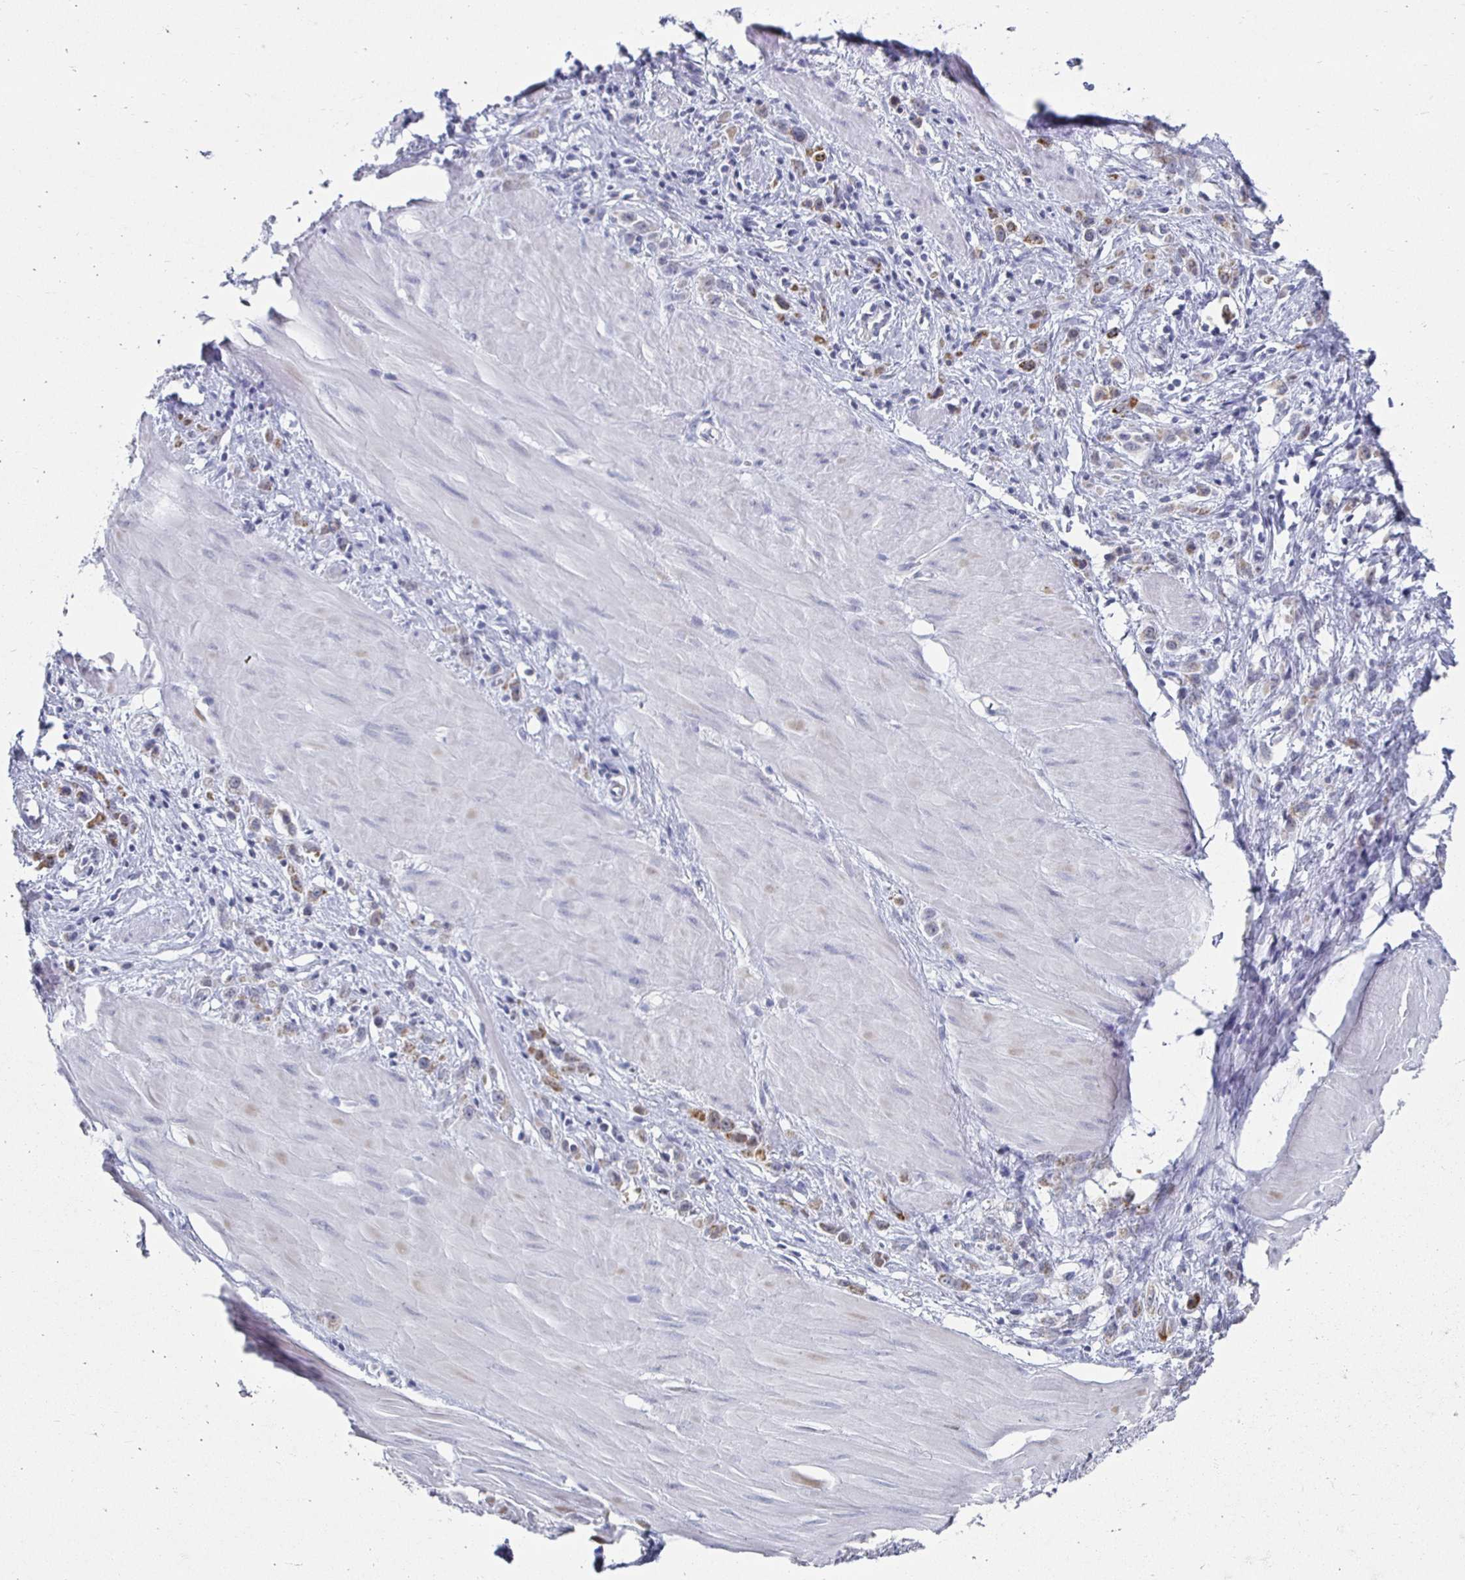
{"staining": {"intensity": "moderate", "quantity": ">75%", "location": "cytoplasmic/membranous"}, "tissue": "stomach cancer", "cell_type": "Tumor cells", "image_type": "cancer", "snomed": [{"axis": "morphology", "description": "Adenocarcinoma, NOS"}, {"axis": "topography", "description": "Stomach"}], "caption": "Immunohistochemical staining of human stomach cancer reveals medium levels of moderate cytoplasmic/membranous positivity in approximately >75% of tumor cells.", "gene": "NOCT", "patient": {"sex": "male", "age": 47}}